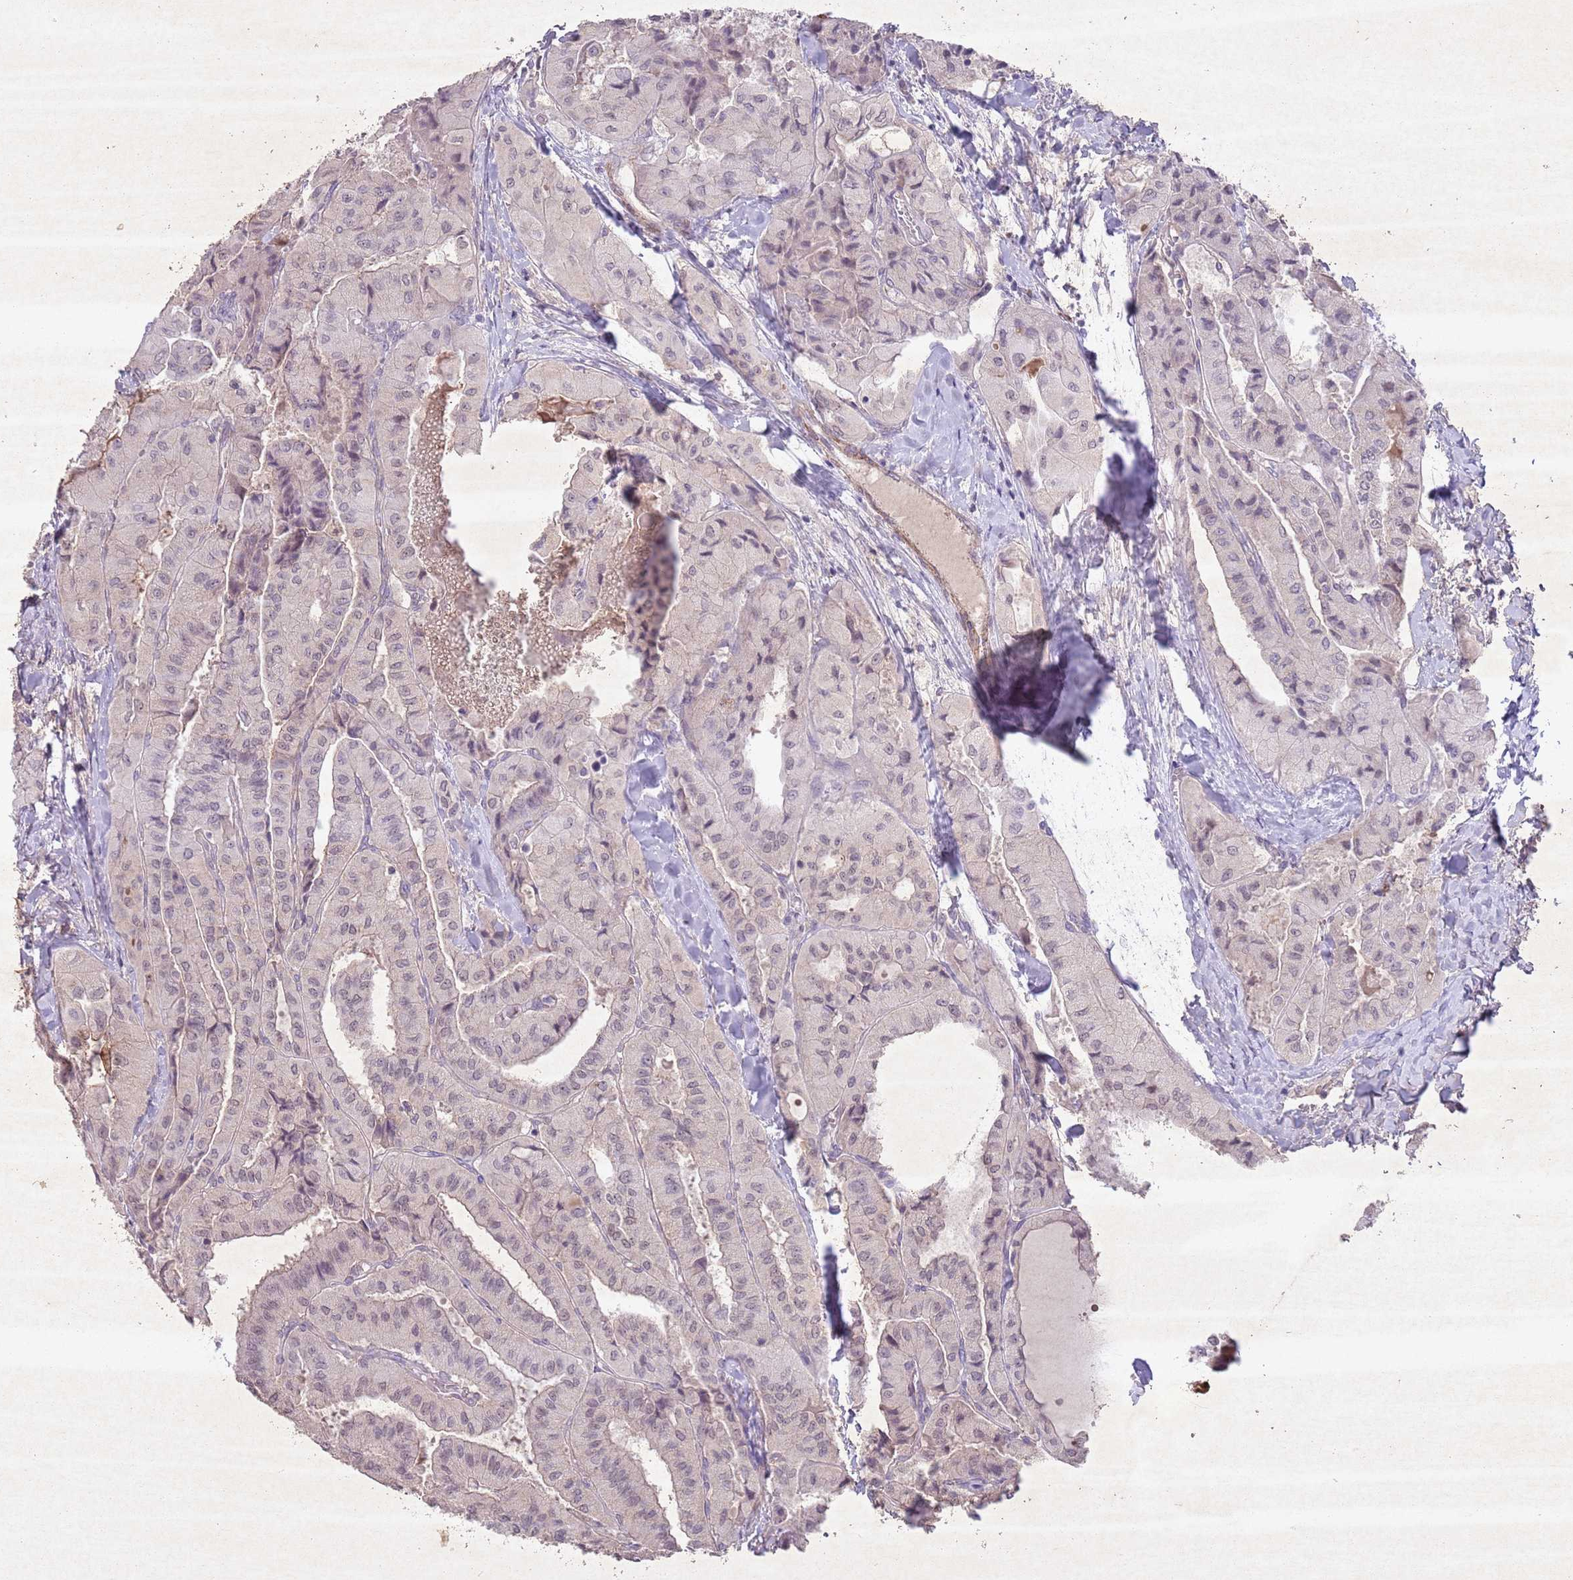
{"staining": {"intensity": "weak", "quantity": "<25%", "location": "nuclear"}, "tissue": "thyroid cancer", "cell_type": "Tumor cells", "image_type": "cancer", "snomed": [{"axis": "morphology", "description": "Normal tissue, NOS"}, {"axis": "morphology", "description": "Papillary adenocarcinoma, NOS"}, {"axis": "topography", "description": "Thyroid gland"}], "caption": "High magnification brightfield microscopy of thyroid papillary adenocarcinoma stained with DAB (brown) and counterstained with hematoxylin (blue): tumor cells show no significant staining.", "gene": "CCNI", "patient": {"sex": "female", "age": 59}}